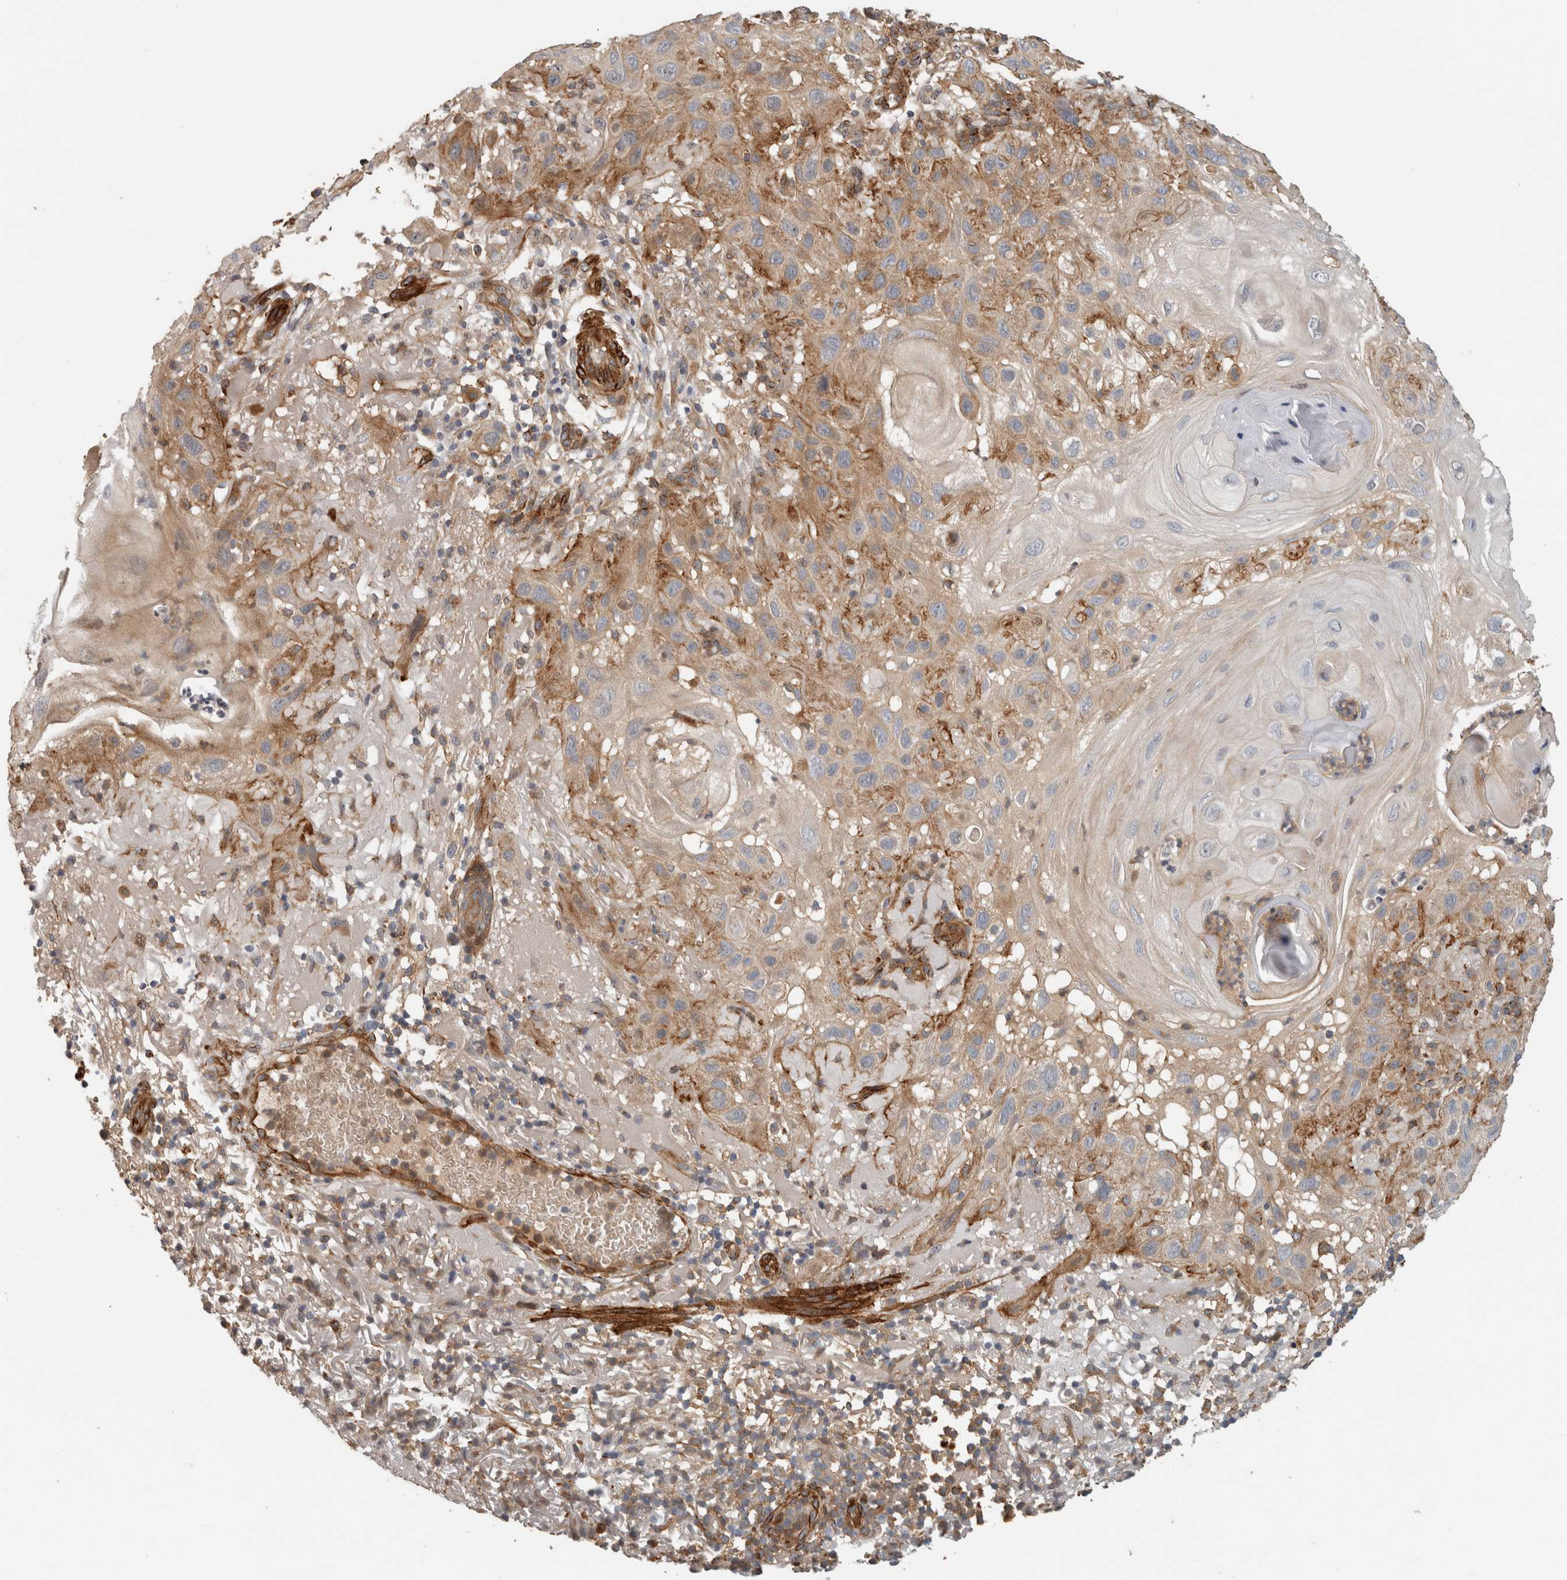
{"staining": {"intensity": "moderate", "quantity": ">75%", "location": "cytoplasmic/membranous"}, "tissue": "skin cancer", "cell_type": "Tumor cells", "image_type": "cancer", "snomed": [{"axis": "morphology", "description": "Squamous cell carcinoma, NOS"}, {"axis": "topography", "description": "Skin"}], "caption": "Moderate cytoplasmic/membranous protein expression is seen in approximately >75% of tumor cells in skin cancer.", "gene": "SIPA1L2", "patient": {"sex": "female", "age": 96}}